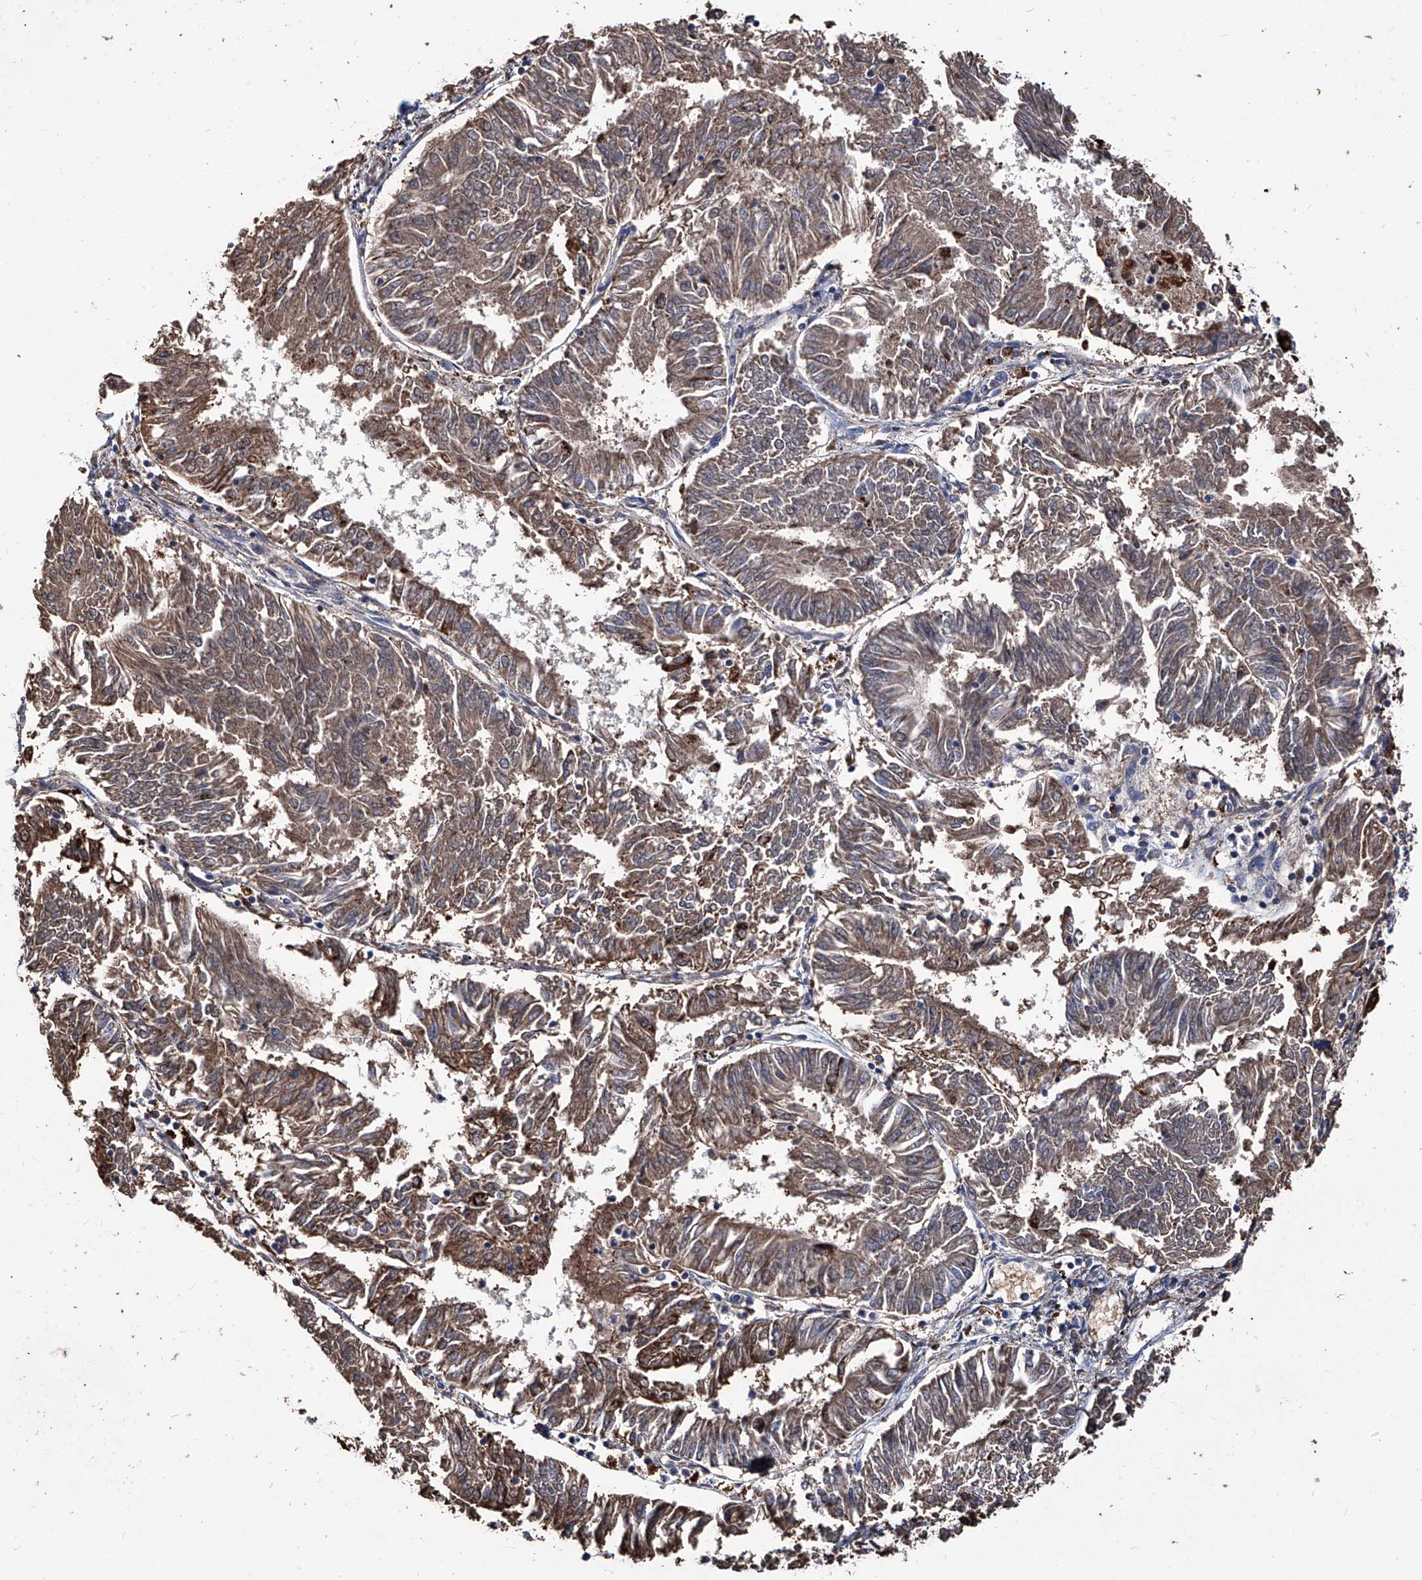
{"staining": {"intensity": "moderate", "quantity": ">75%", "location": "cytoplasmic/membranous"}, "tissue": "endometrial cancer", "cell_type": "Tumor cells", "image_type": "cancer", "snomed": [{"axis": "morphology", "description": "Adenocarcinoma, NOS"}, {"axis": "topography", "description": "Endometrium"}], "caption": "Immunohistochemical staining of endometrial adenocarcinoma displays medium levels of moderate cytoplasmic/membranous protein expression in approximately >75% of tumor cells.", "gene": "NHS", "patient": {"sex": "female", "age": 58}}